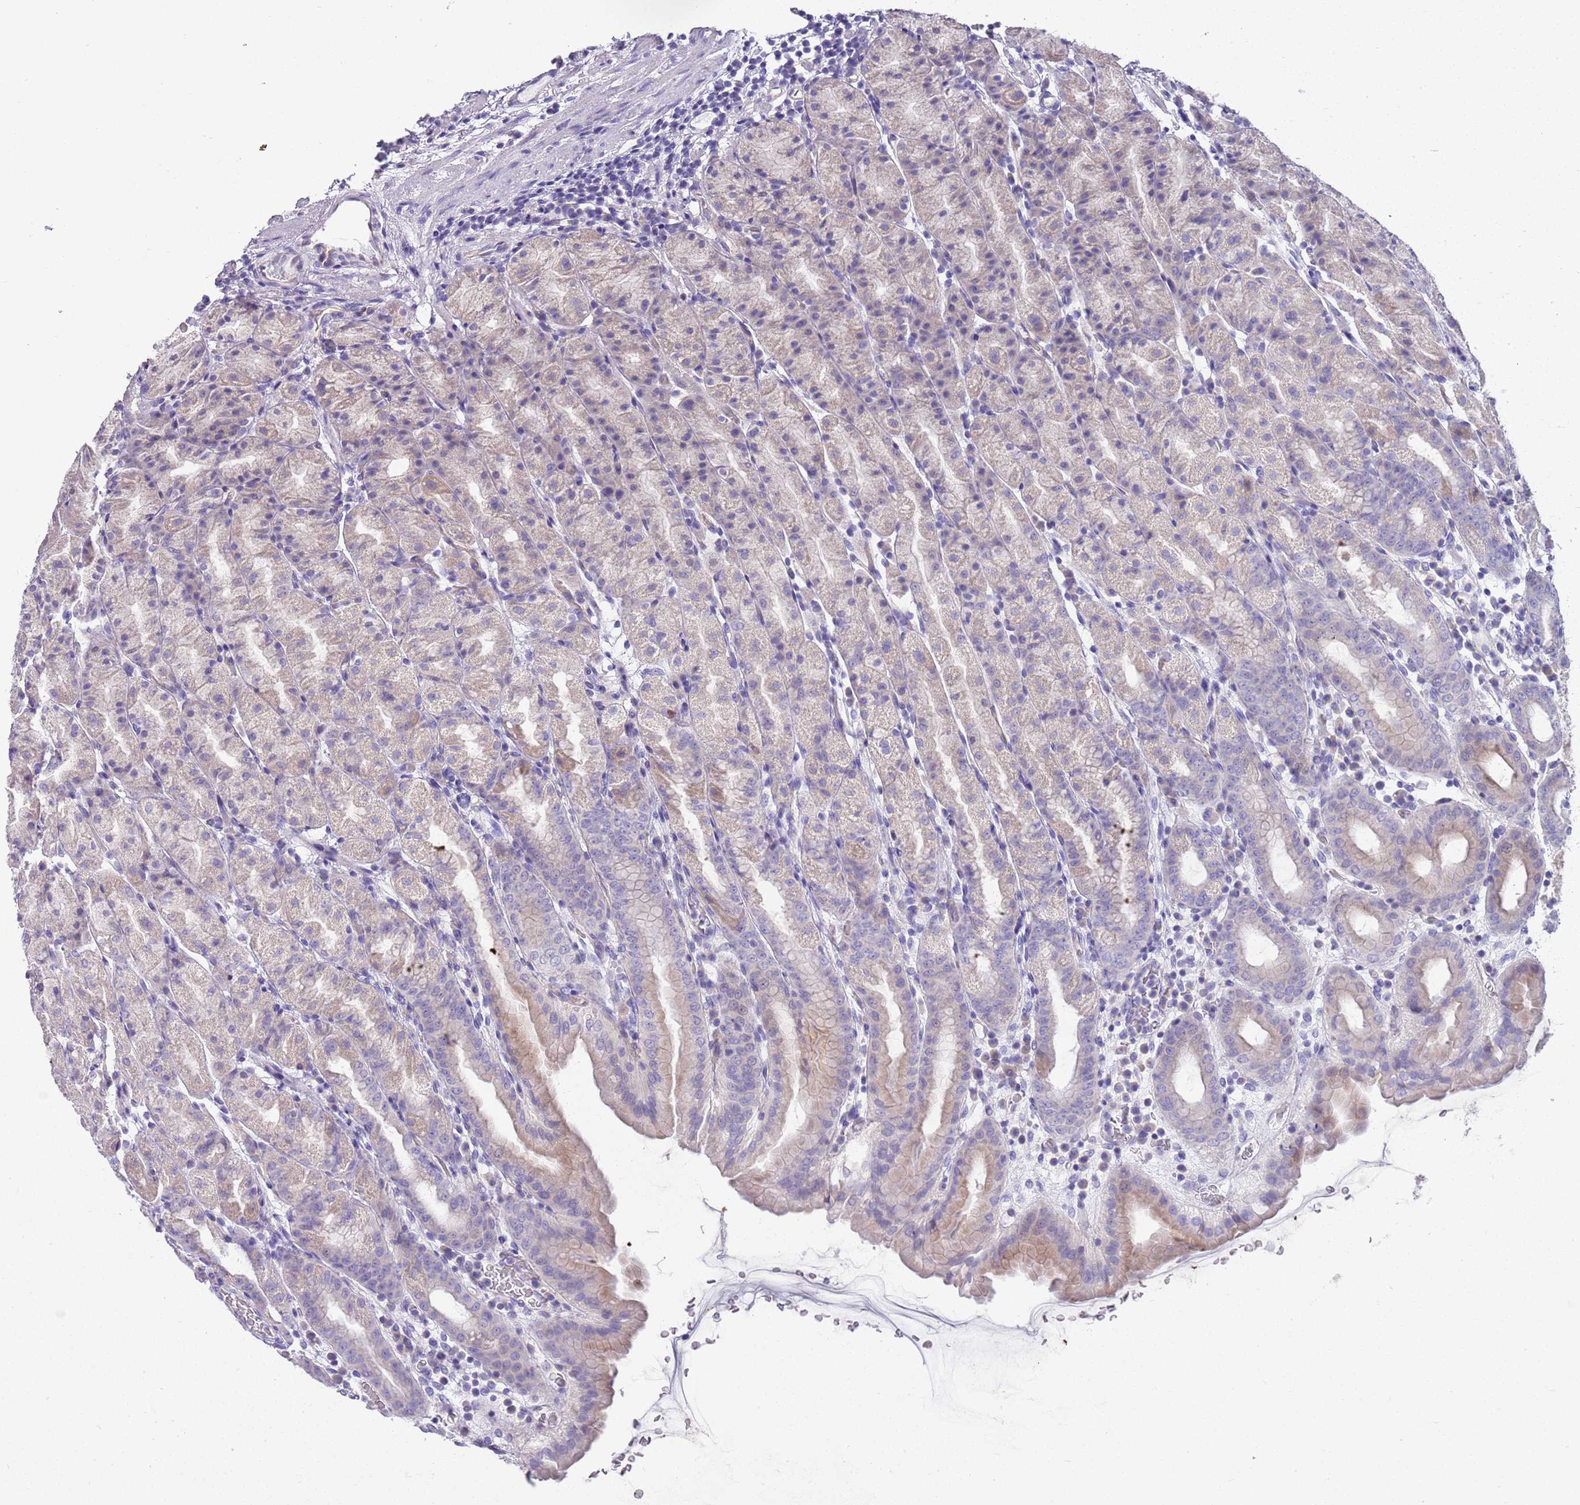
{"staining": {"intensity": "weak", "quantity": "25%-75%", "location": "cytoplasmic/membranous"}, "tissue": "stomach", "cell_type": "Glandular cells", "image_type": "normal", "snomed": [{"axis": "morphology", "description": "Normal tissue, NOS"}, {"axis": "topography", "description": "Stomach, upper"}], "caption": "Glandular cells reveal low levels of weak cytoplasmic/membranous positivity in about 25%-75% of cells in unremarkable human stomach. (IHC, brightfield microscopy, high magnification).", "gene": "BRMS1L", "patient": {"sex": "male", "age": 68}}